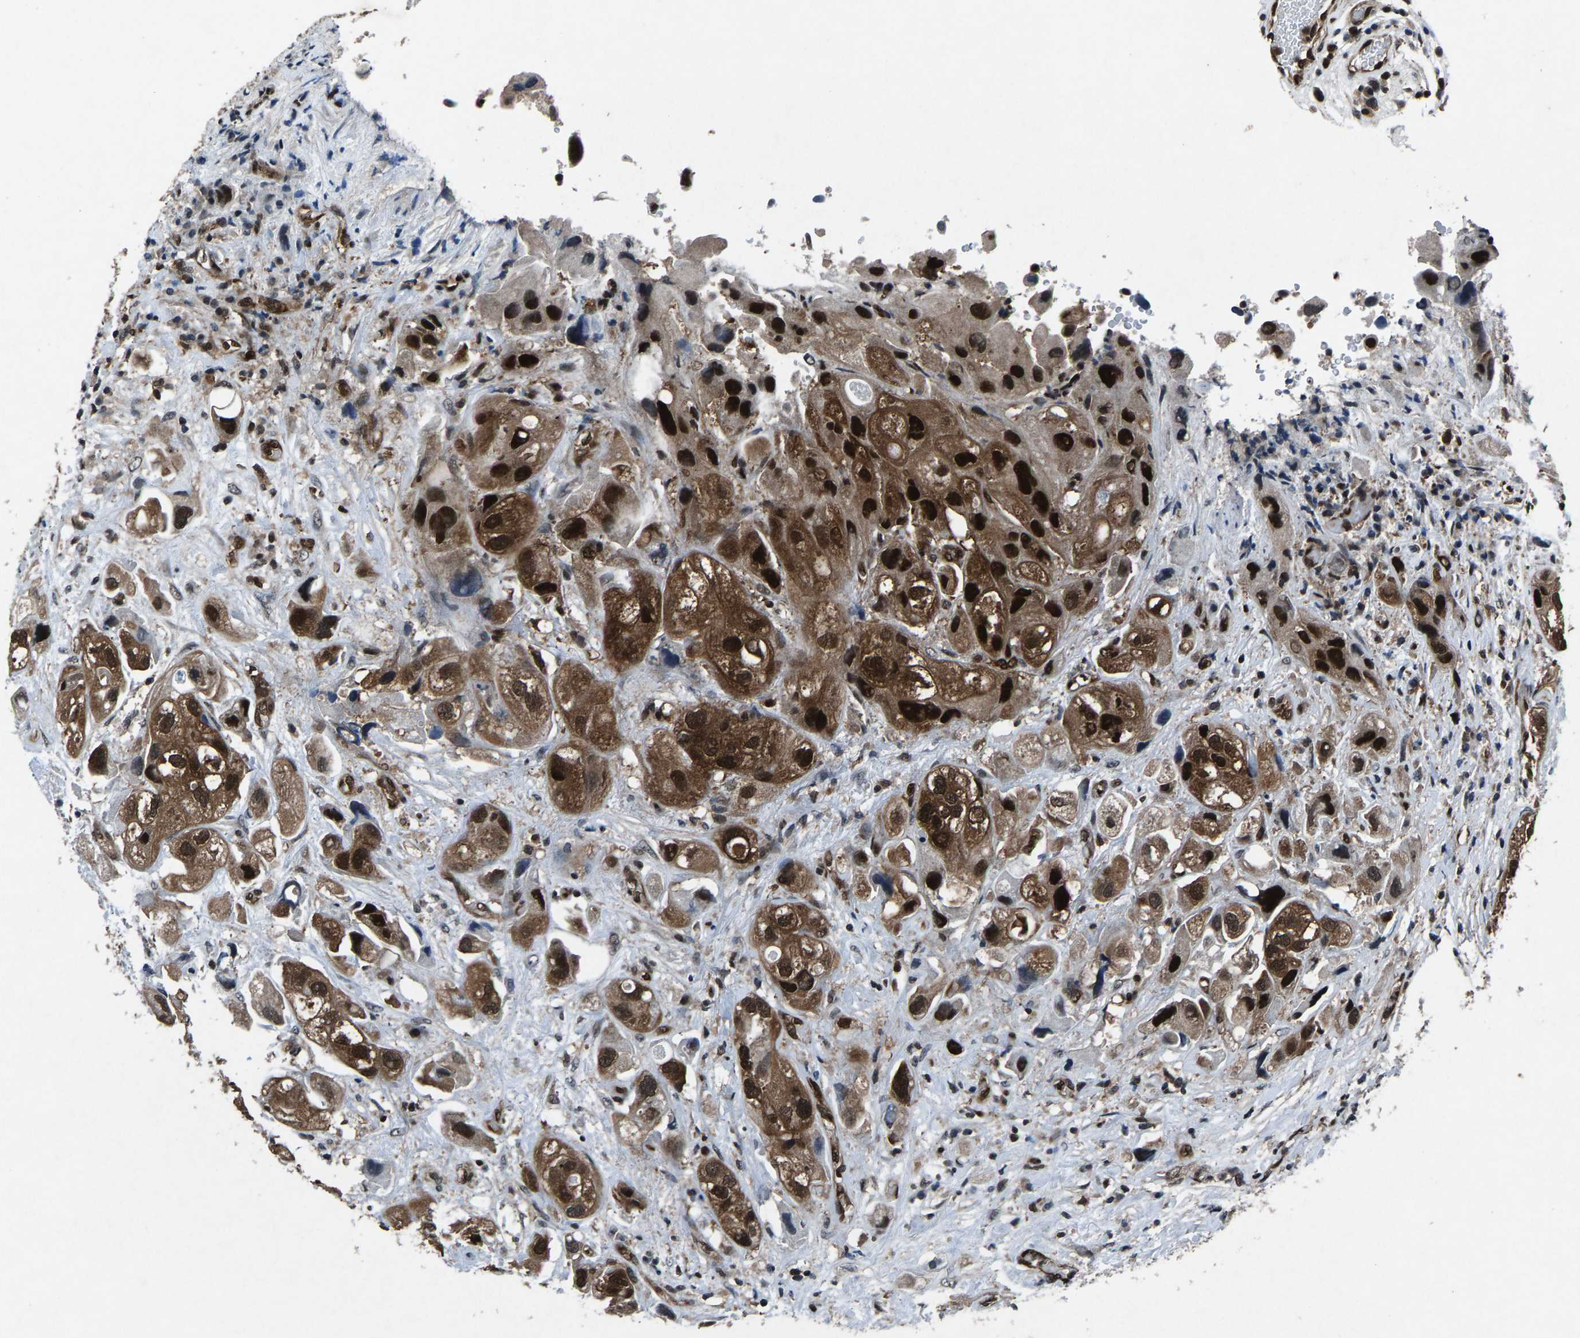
{"staining": {"intensity": "strong", "quantity": ">75%", "location": "cytoplasmic/membranous,nuclear"}, "tissue": "urothelial cancer", "cell_type": "Tumor cells", "image_type": "cancer", "snomed": [{"axis": "morphology", "description": "Urothelial carcinoma, High grade"}, {"axis": "topography", "description": "Urinary bladder"}], "caption": "High-grade urothelial carcinoma stained for a protein (brown) displays strong cytoplasmic/membranous and nuclear positive staining in about >75% of tumor cells.", "gene": "ATXN3", "patient": {"sex": "female", "age": 64}}